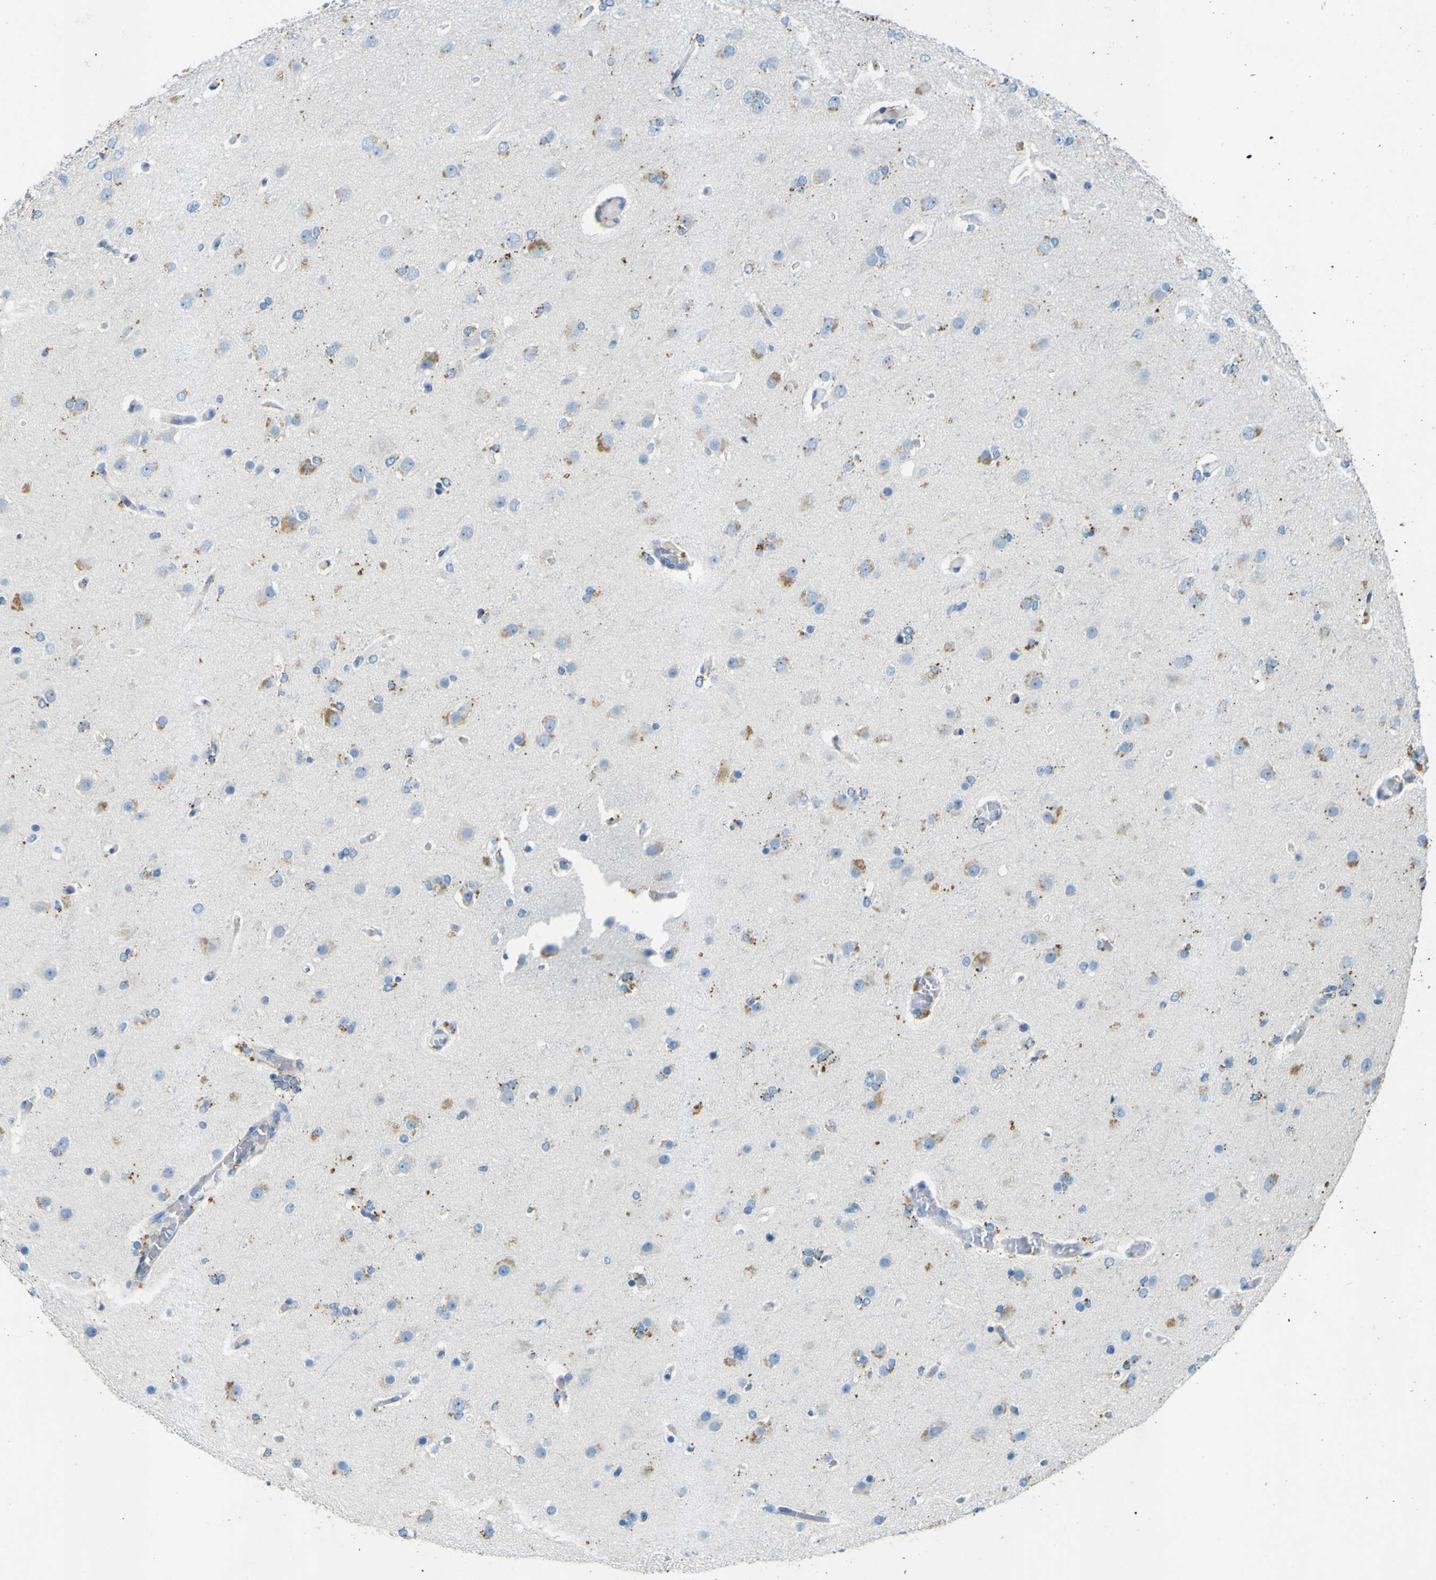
{"staining": {"intensity": "moderate", "quantity": "25%-75%", "location": "cytoplasmic/membranous"}, "tissue": "glioma", "cell_type": "Tumor cells", "image_type": "cancer", "snomed": [{"axis": "morphology", "description": "Glioma, malignant, High grade"}, {"axis": "topography", "description": "Cerebral cortex"}], "caption": "Immunohistochemical staining of glioma shows moderate cytoplasmic/membranous protein expression in about 25%-75% of tumor cells.", "gene": "PDE9A", "patient": {"sex": "female", "age": 36}}